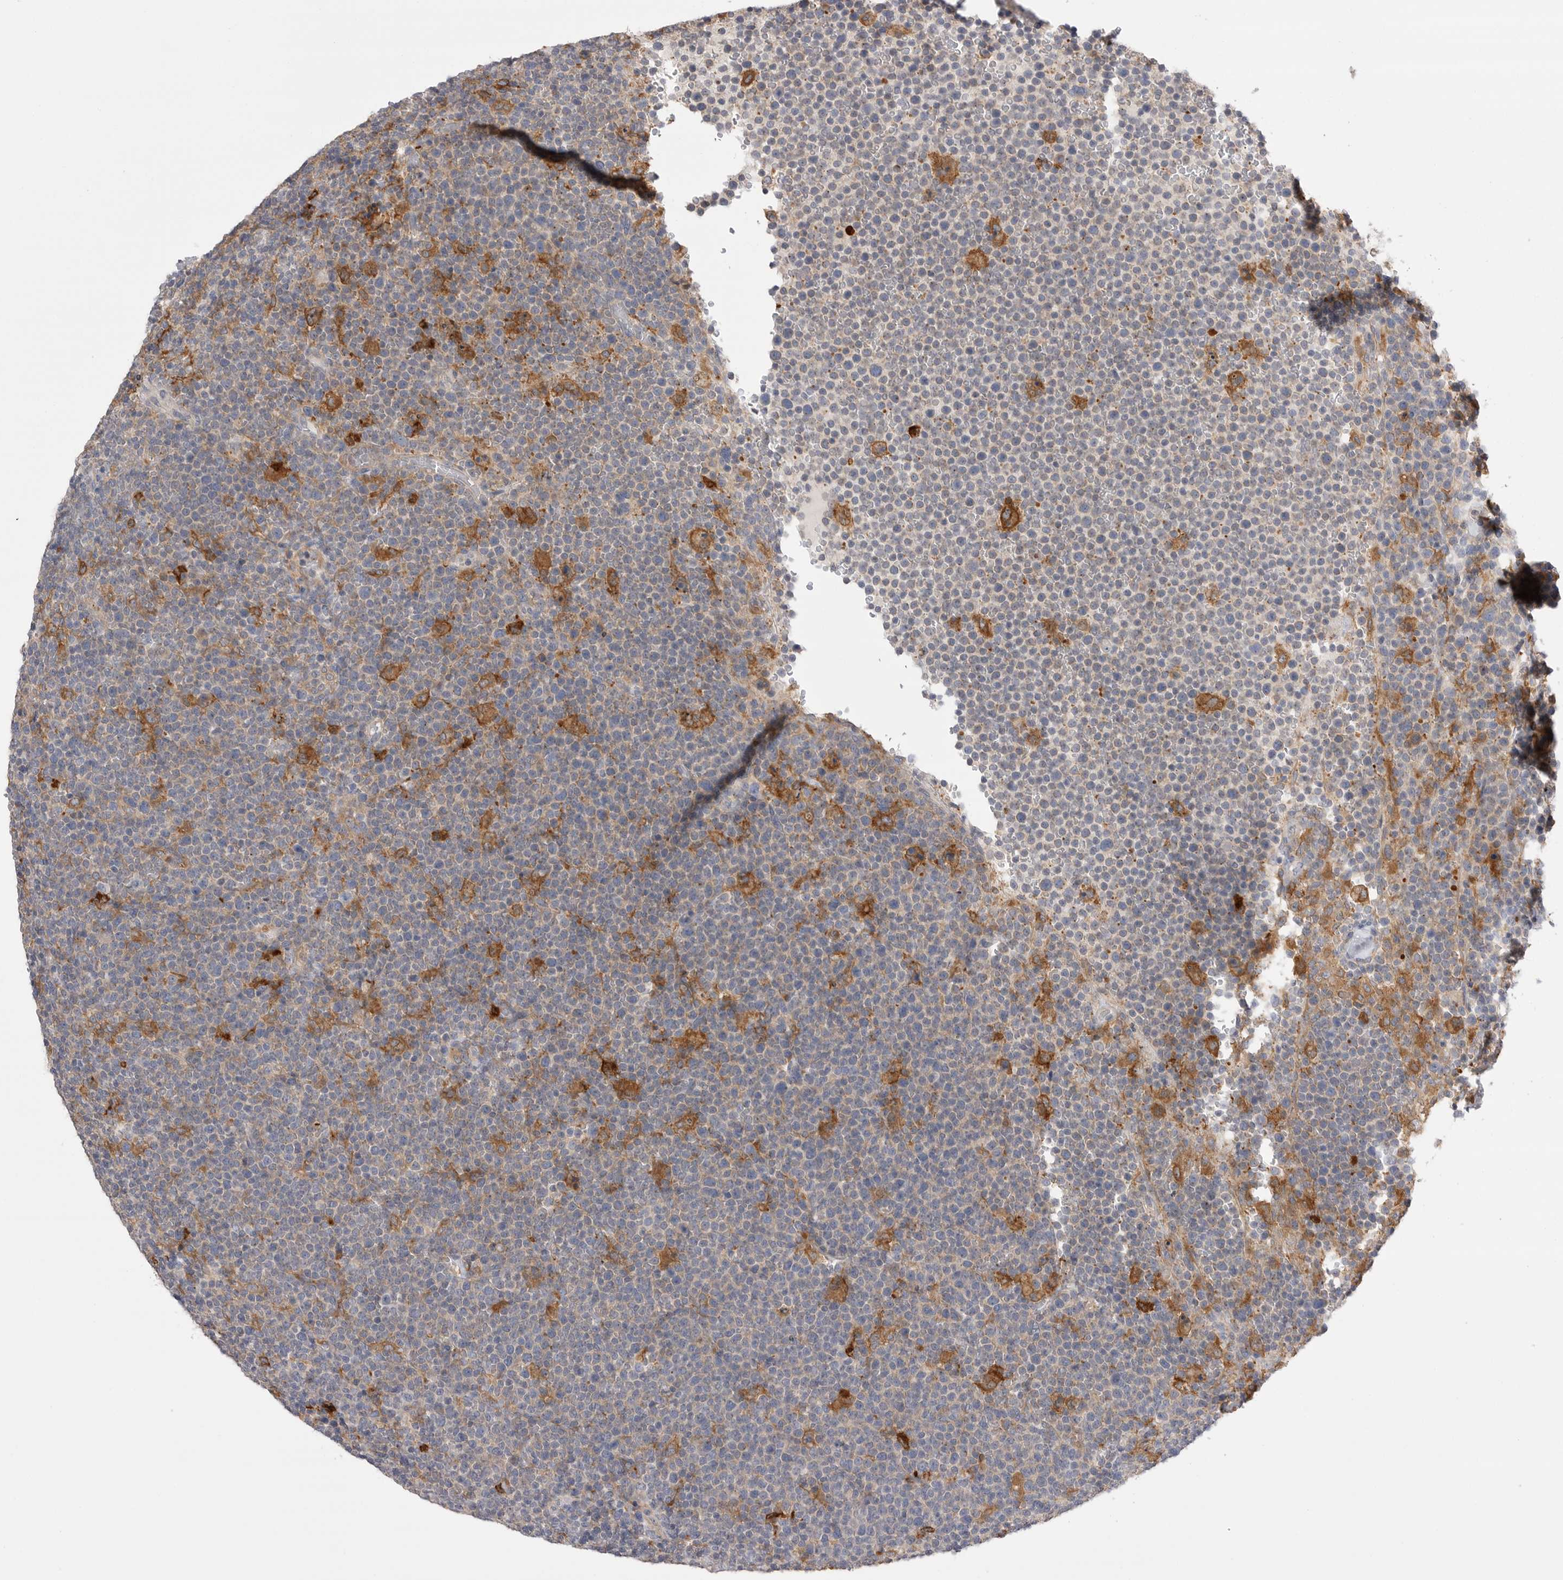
{"staining": {"intensity": "negative", "quantity": "none", "location": "none"}, "tissue": "lymphoma", "cell_type": "Tumor cells", "image_type": "cancer", "snomed": [{"axis": "morphology", "description": "Malignant lymphoma, non-Hodgkin's type, High grade"}, {"axis": "topography", "description": "Lymph node"}], "caption": "A photomicrograph of human lymphoma is negative for staining in tumor cells.", "gene": "VAC14", "patient": {"sex": "male", "age": 61}}